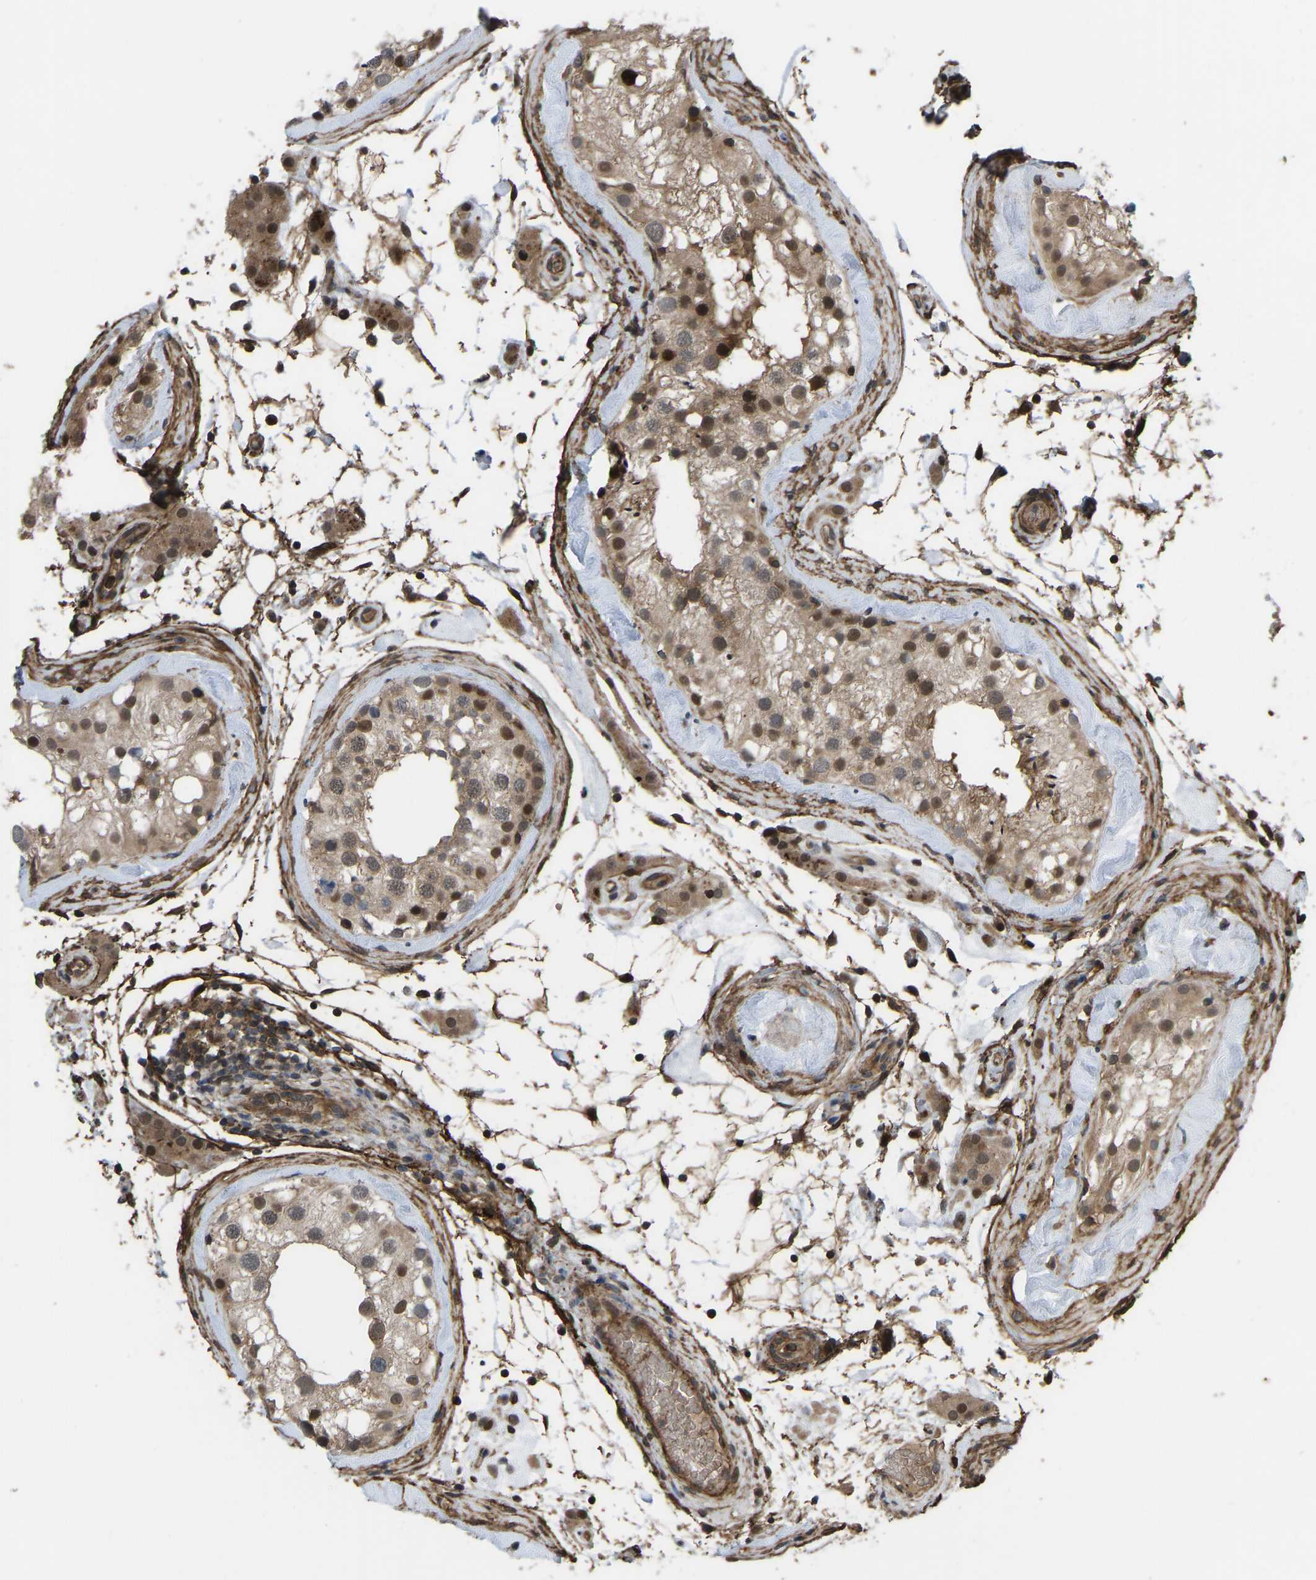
{"staining": {"intensity": "moderate", "quantity": ">75%", "location": "cytoplasmic/membranous,nuclear"}, "tissue": "testis", "cell_type": "Cells in seminiferous ducts", "image_type": "normal", "snomed": [{"axis": "morphology", "description": "Normal tissue, NOS"}, {"axis": "topography", "description": "Testis"}], "caption": "An image of human testis stained for a protein shows moderate cytoplasmic/membranous,nuclear brown staining in cells in seminiferous ducts. (DAB (3,3'-diaminobenzidine) IHC with brightfield microscopy, high magnification).", "gene": "CYP7B1", "patient": {"sex": "male", "age": 46}}